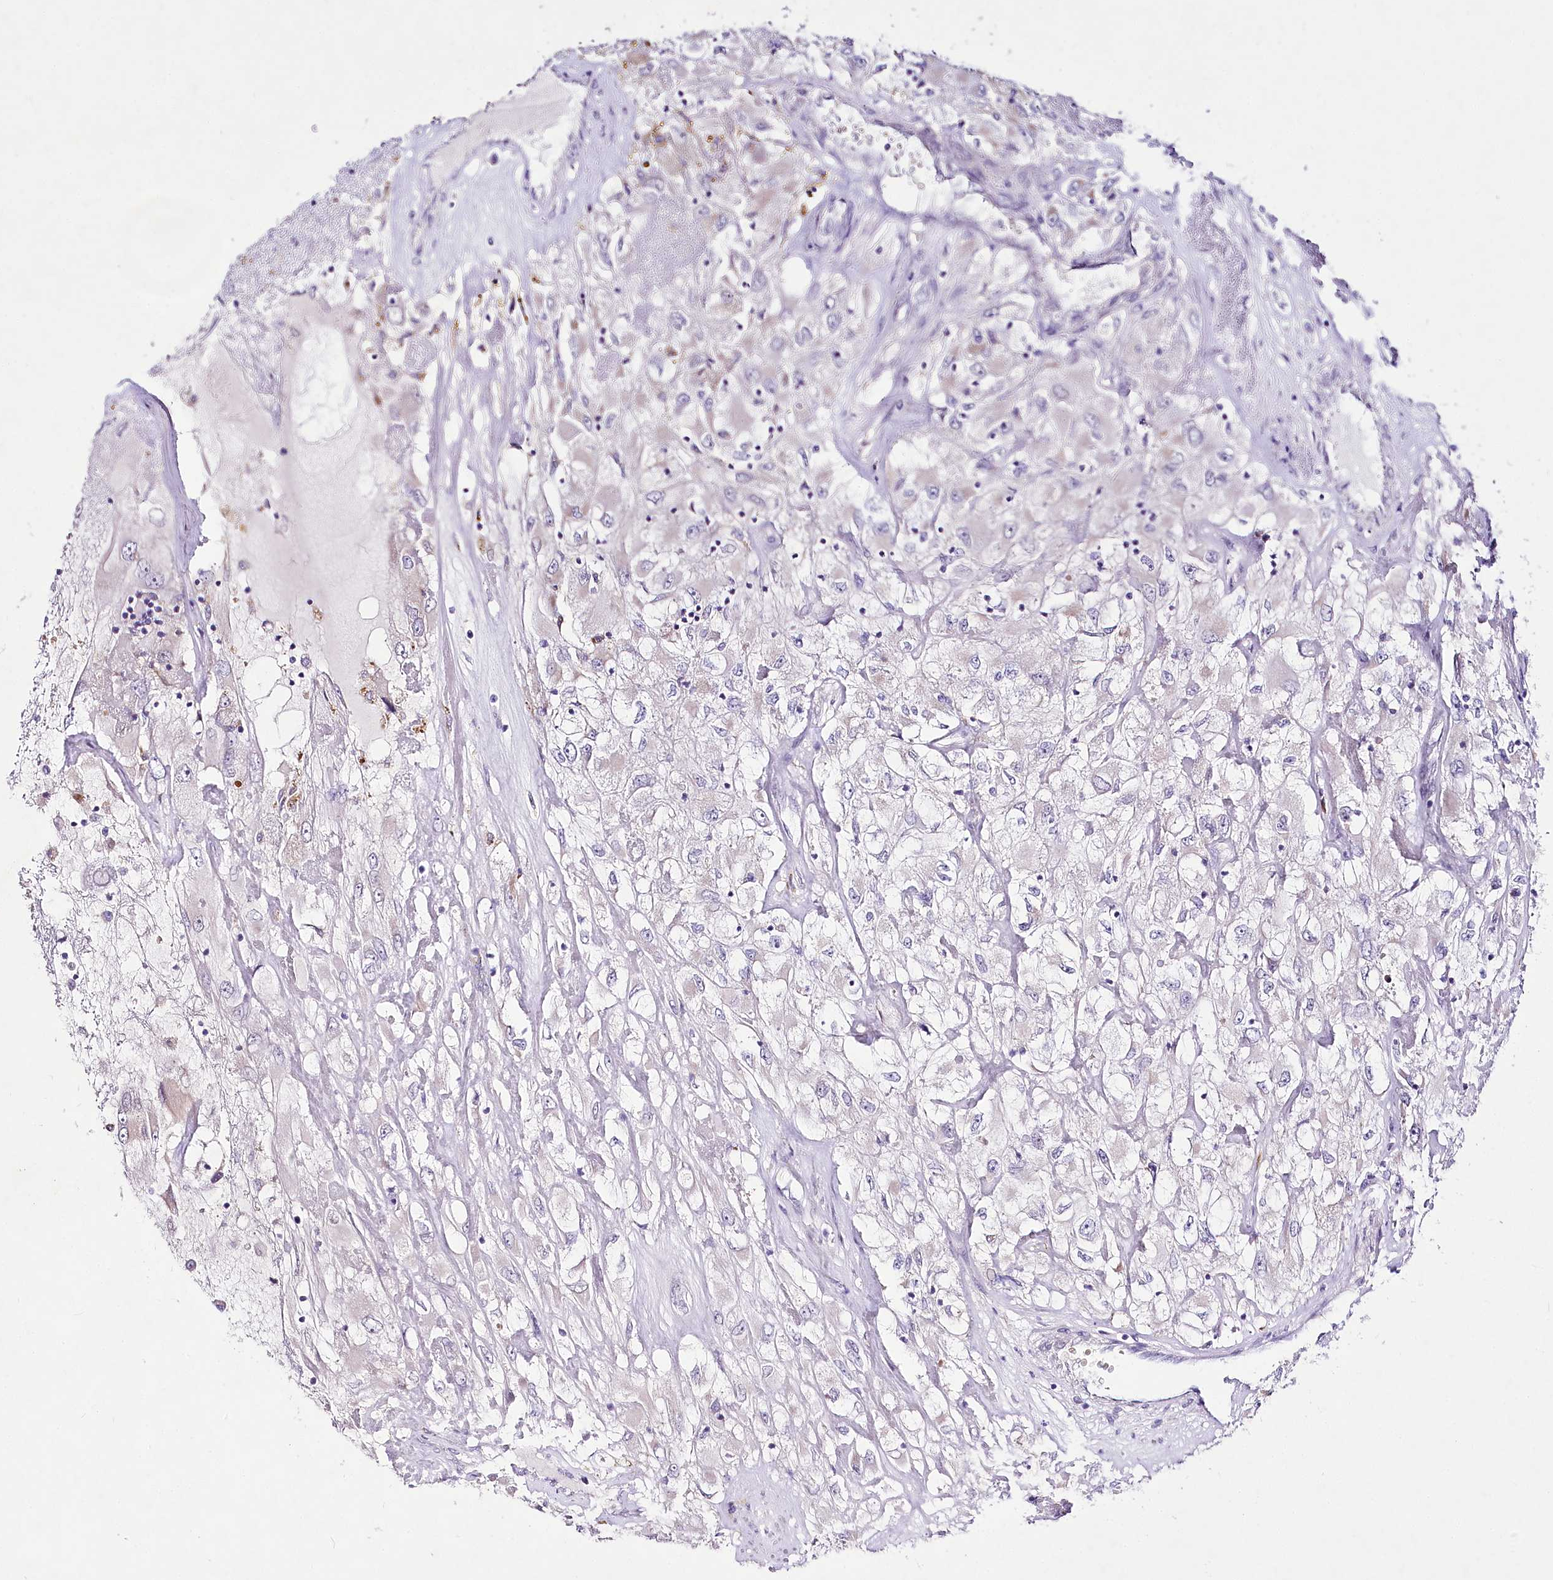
{"staining": {"intensity": "weak", "quantity": "<25%", "location": "cytoplasmic/membranous"}, "tissue": "renal cancer", "cell_type": "Tumor cells", "image_type": "cancer", "snomed": [{"axis": "morphology", "description": "Adenocarcinoma, NOS"}, {"axis": "topography", "description": "Kidney"}], "caption": "Tumor cells are negative for protein expression in human renal cancer (adenocarcinoma).", "gene": "LRRC14B", "patient": {"sex": "female", "age": 52}}